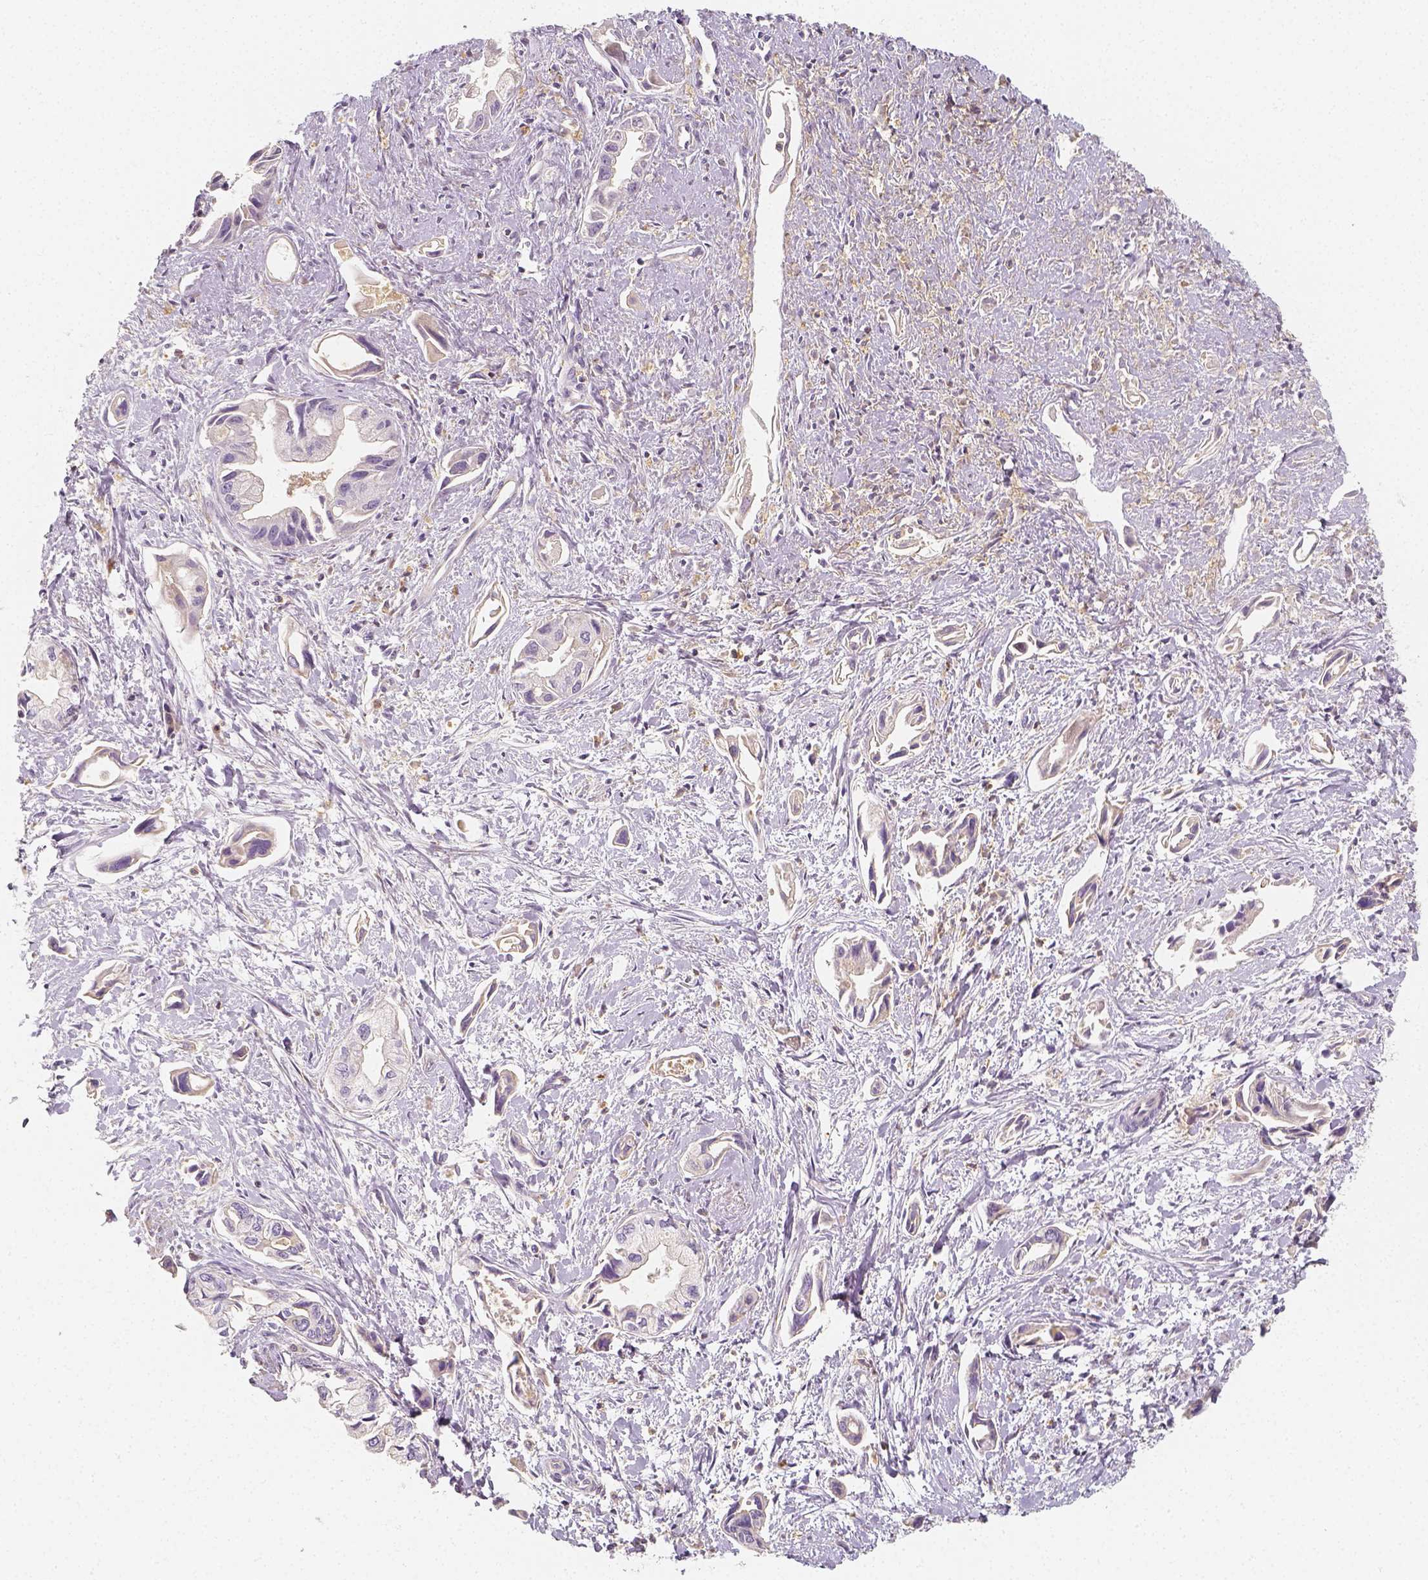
{"staining": {"intensity": "negative", "quantity": "none", "location": "none"}, "tissue": "pancreatic cancer", "cell_type": "Tumor cells", "image_type": "cancer", "snomed": [{"axis": "morphology", "description": "Adenocarcinoma, NOS"}, {"axis": "topography", "description": "Pancreas"}], "caption": "Human adenocarcinoma (pancreatic) stained for a protein using immunohistochemistry (IHC) reveals no positivity in tumor cells.", "gene": "PTPRJ", "patient": {"sex": "female", "age": 61}}